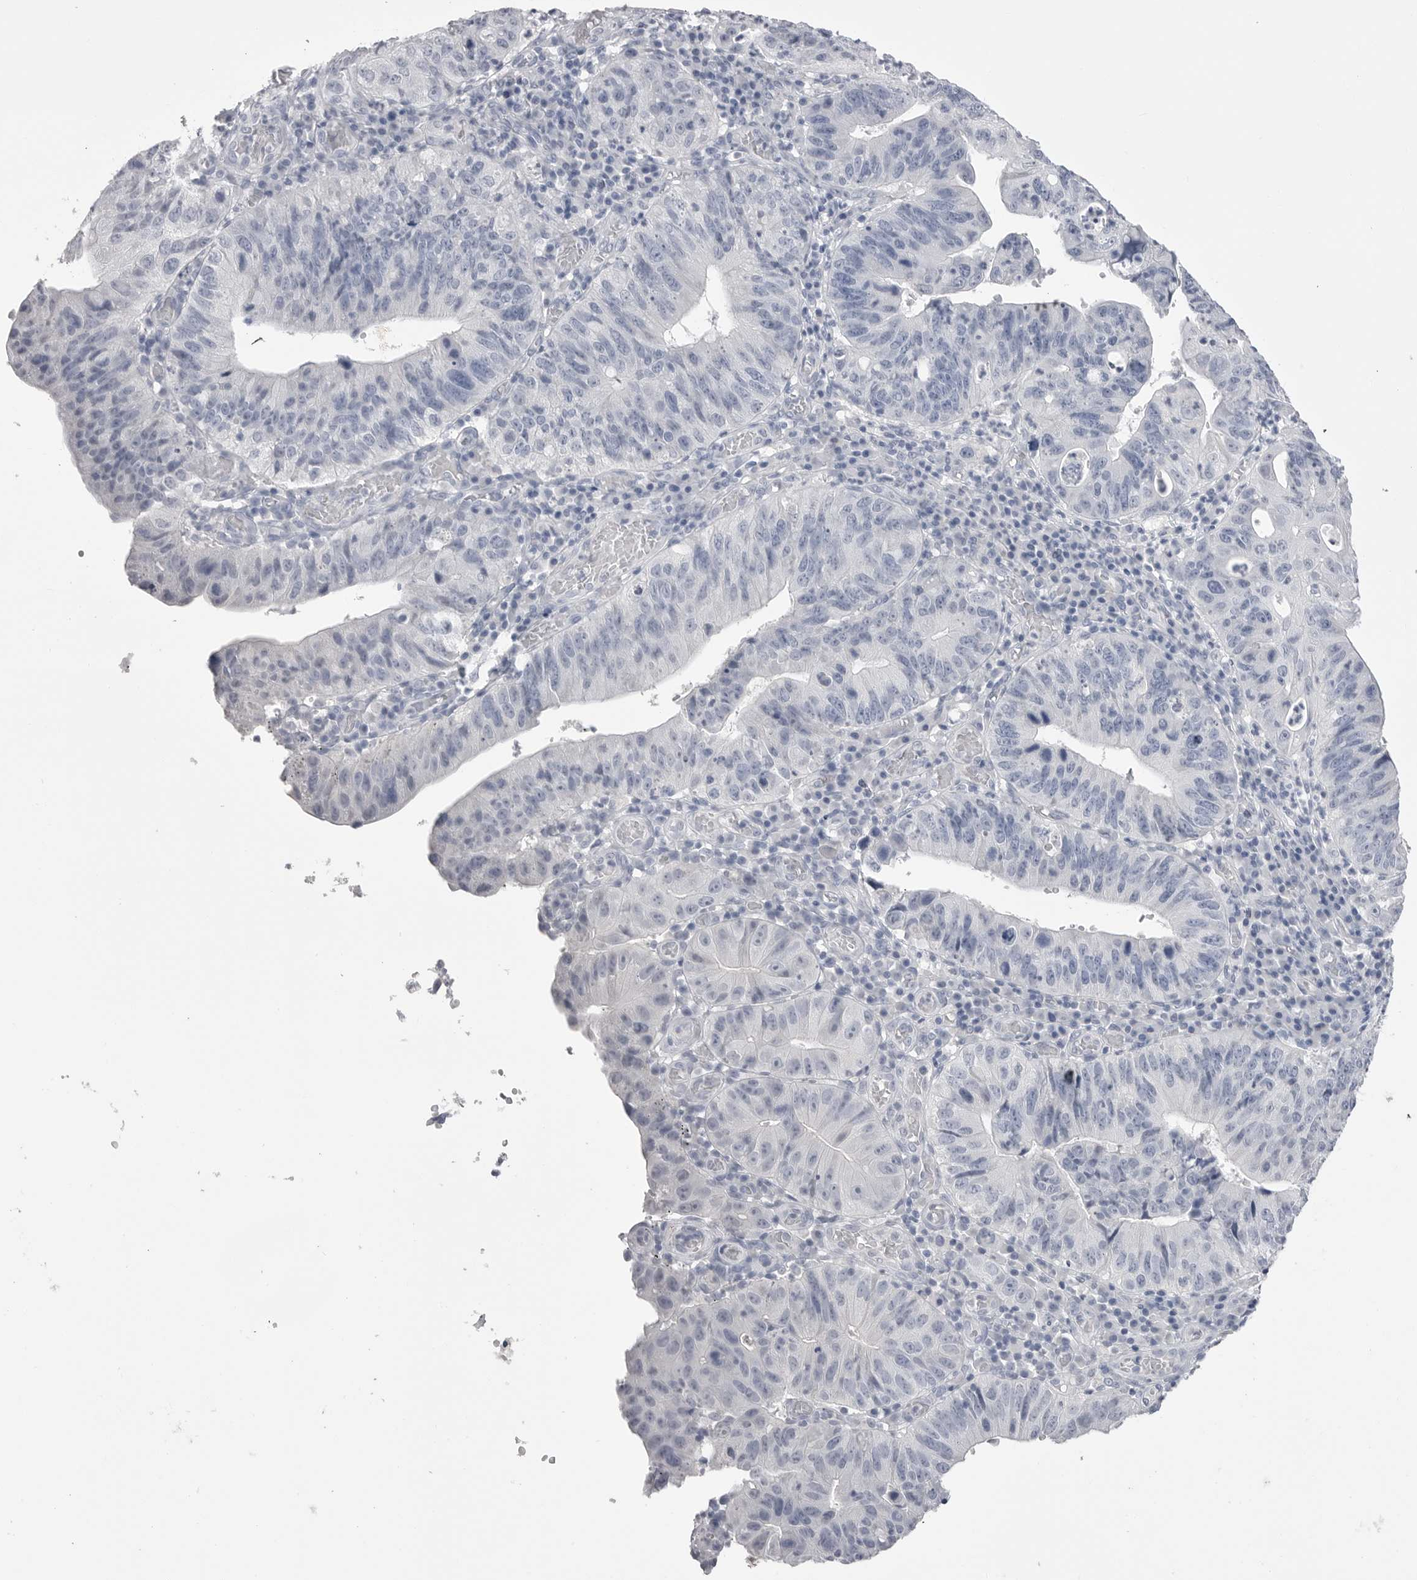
{"staining": {"intensity": "negative", "quantity": "none", "location": "none"}, "tissue": "stomach cancer", "cell_type": "Tumor cells", "image_type": "cancer", "snomed": [{"axis": "morphology", "description": "Adenocarcinoma, NOS"}, {"axis": "topography", "description": "Stomach"}], "caption": "IHC of human stomach adenocarcinoma reveals no staining in tumor cells.", "gene": "CPB1", "patient": {"sex": "male", "age": 59}}